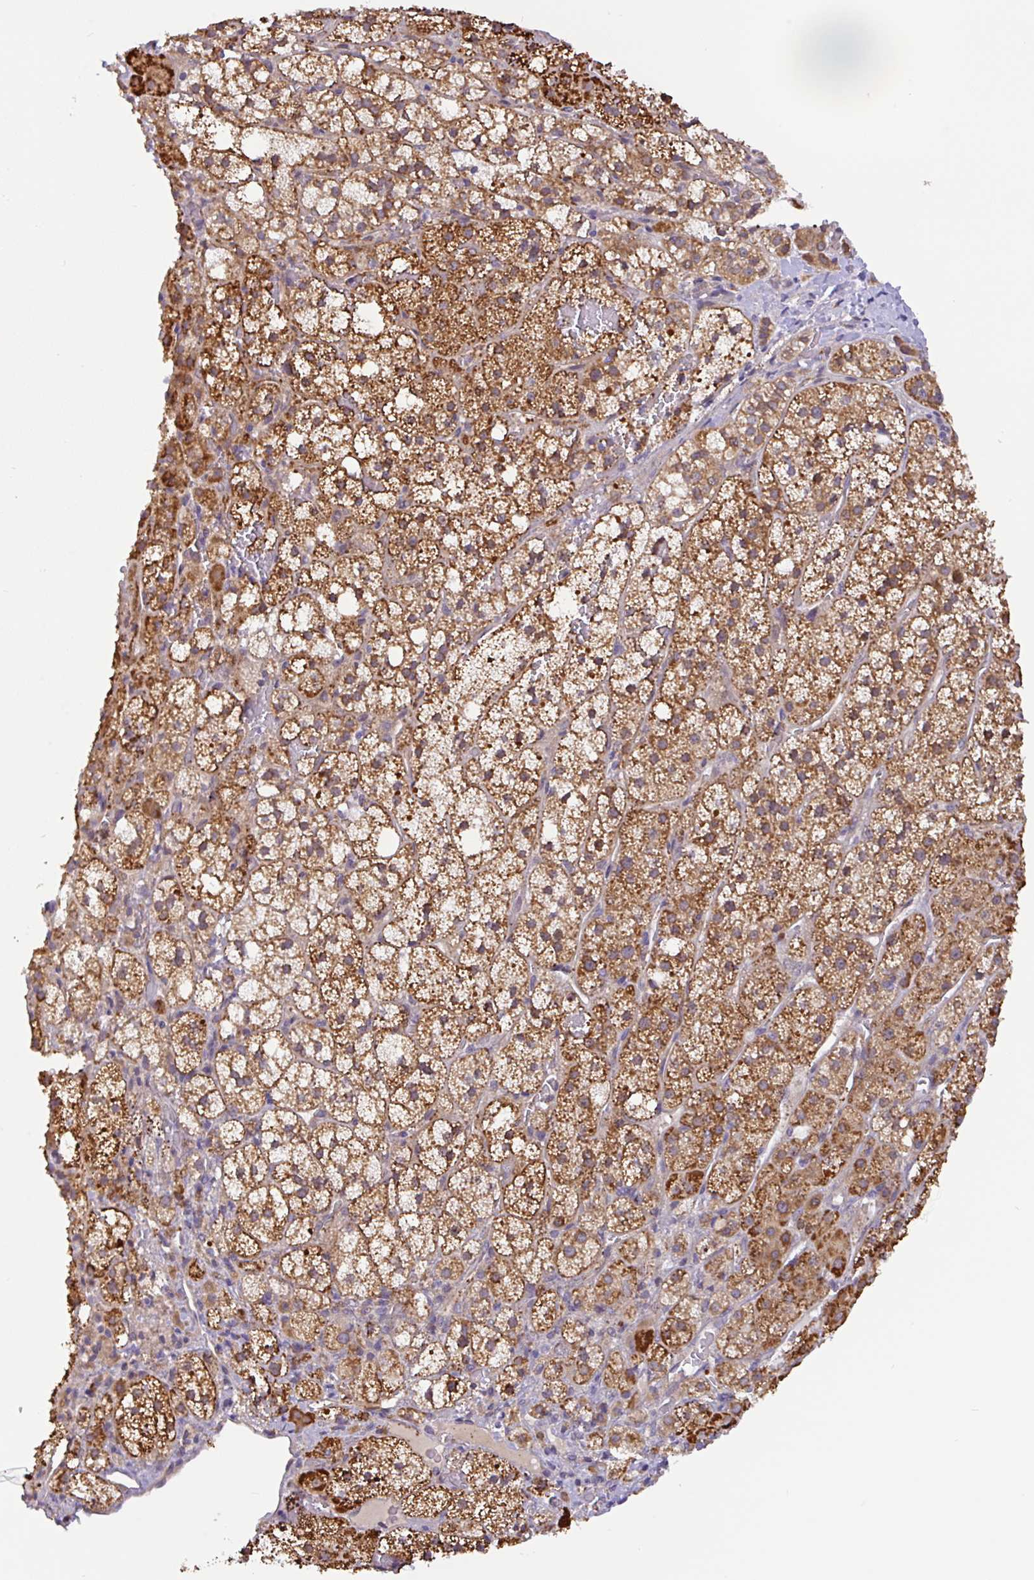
{"staining": {"intensity": "strong", "quantity": ">75%", "location": "cytoplasmic/membranous"}, "tissue": "adrenal gland", "cell_type": "Glandular cells", "image_type": "normal", "snomed": [{"axis": "morphology", "description": "Normal tissue, NOS"}, {"axis": "topography", "description": "Adrenal gland"}], "caption": "Immunohistochemistry histopathology image of benign human adrenal gland stained for a protein (brown), which shows high levels of strong cytoplasmic/membranous expression in about >75% of glandular cells.", "gene": "DLEU7", "patient": {"sex": "male", "age": 53}}